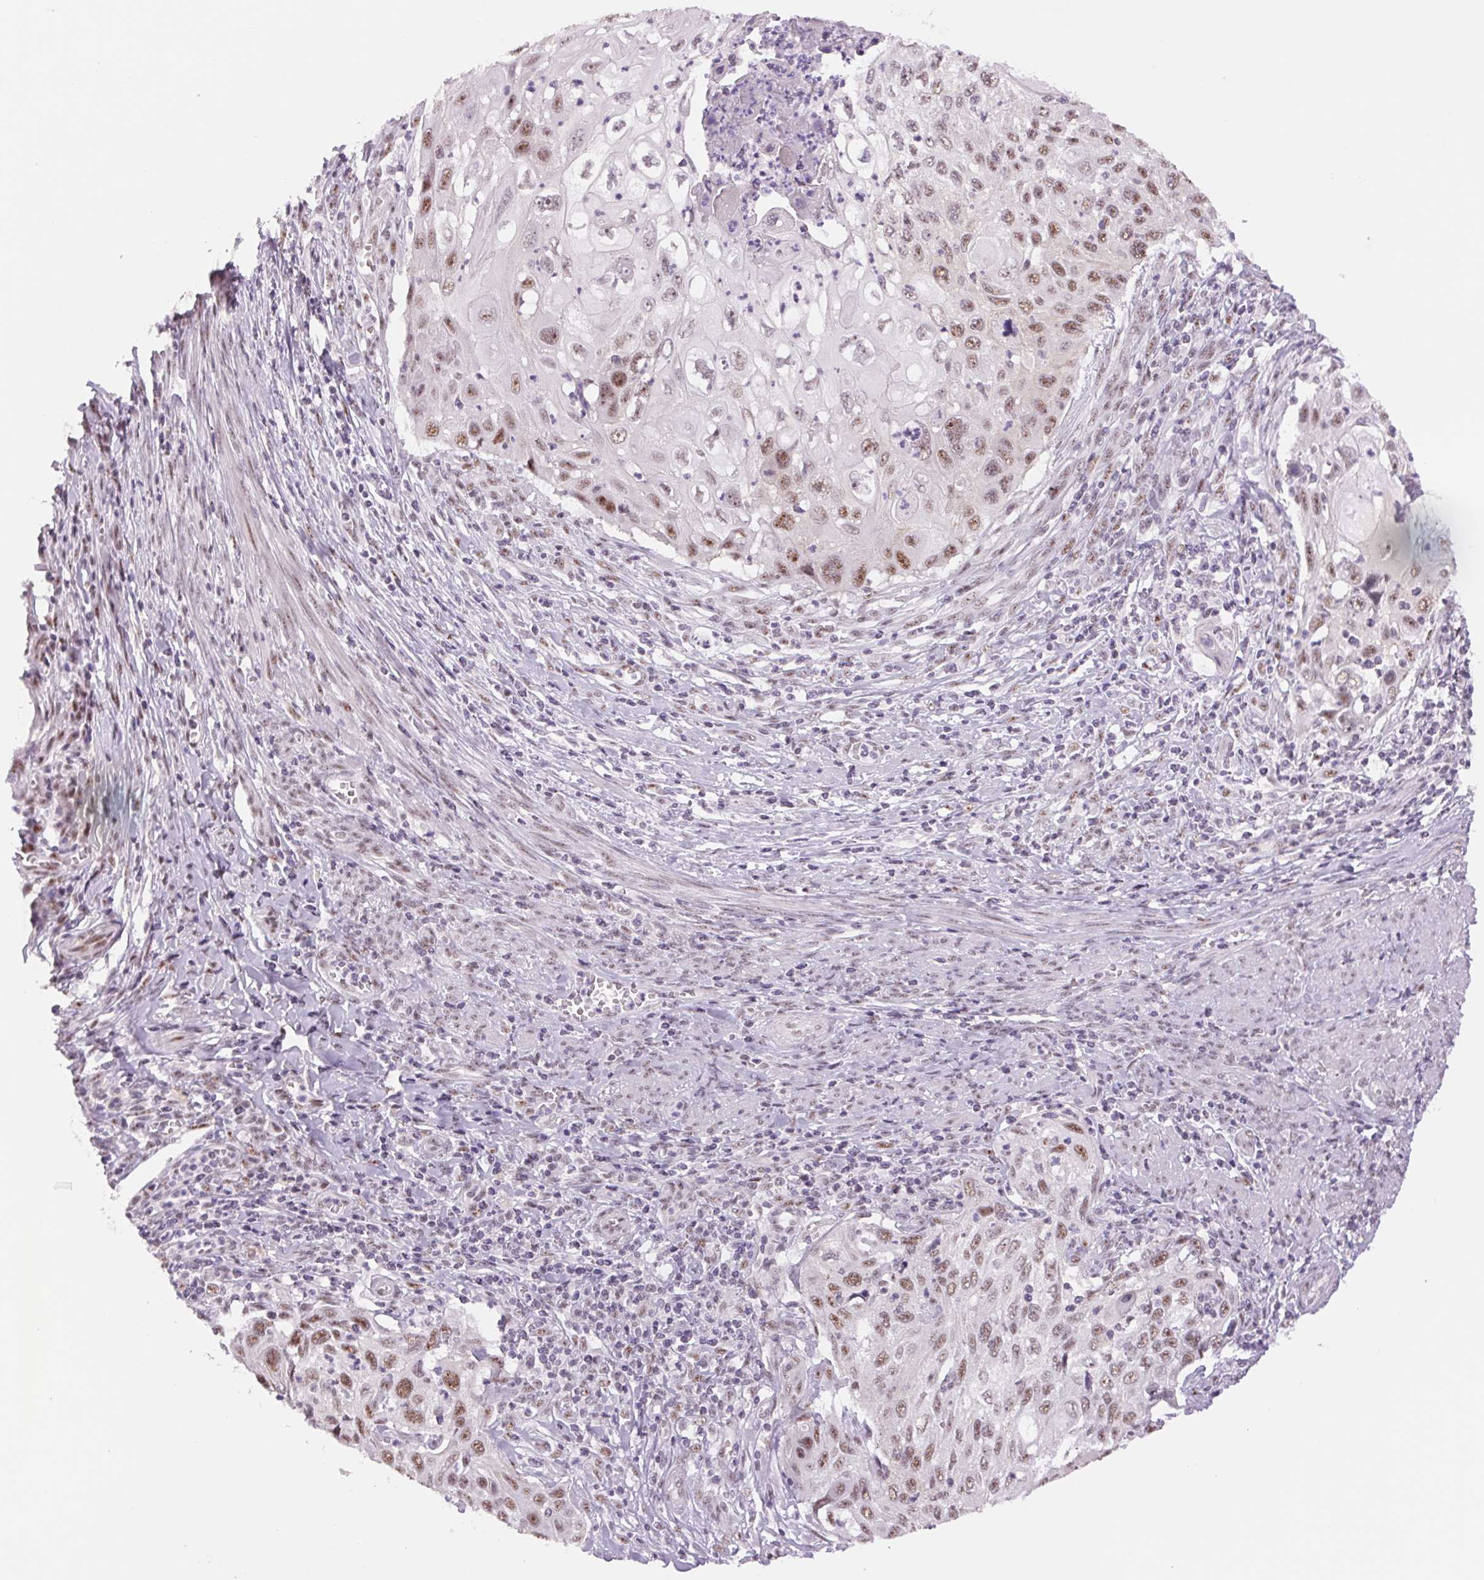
{"staining": {"intensity": "weak", "quantity": ">75%", "location": "nuclear"}, "tissue": "cervical cancer", "cell_type": "Tumor cells", "image_type": "cancer", "snomed": [{"axis": "morphology", "description": "Squamous cell carcinoma, NOS"}, {"axis": "topography", "description": "Cervix"}], "caption": "Protein staining reveals weak nuclear expression in approximately >75% of tumor cells in cervical cancer. Using DAB (brown) and hematoxylin (blue) stains, captured at high magnification using brightfield microscopy.", "gene": "ZC3H14", "patient": {"sex": "female", "age": 70}}